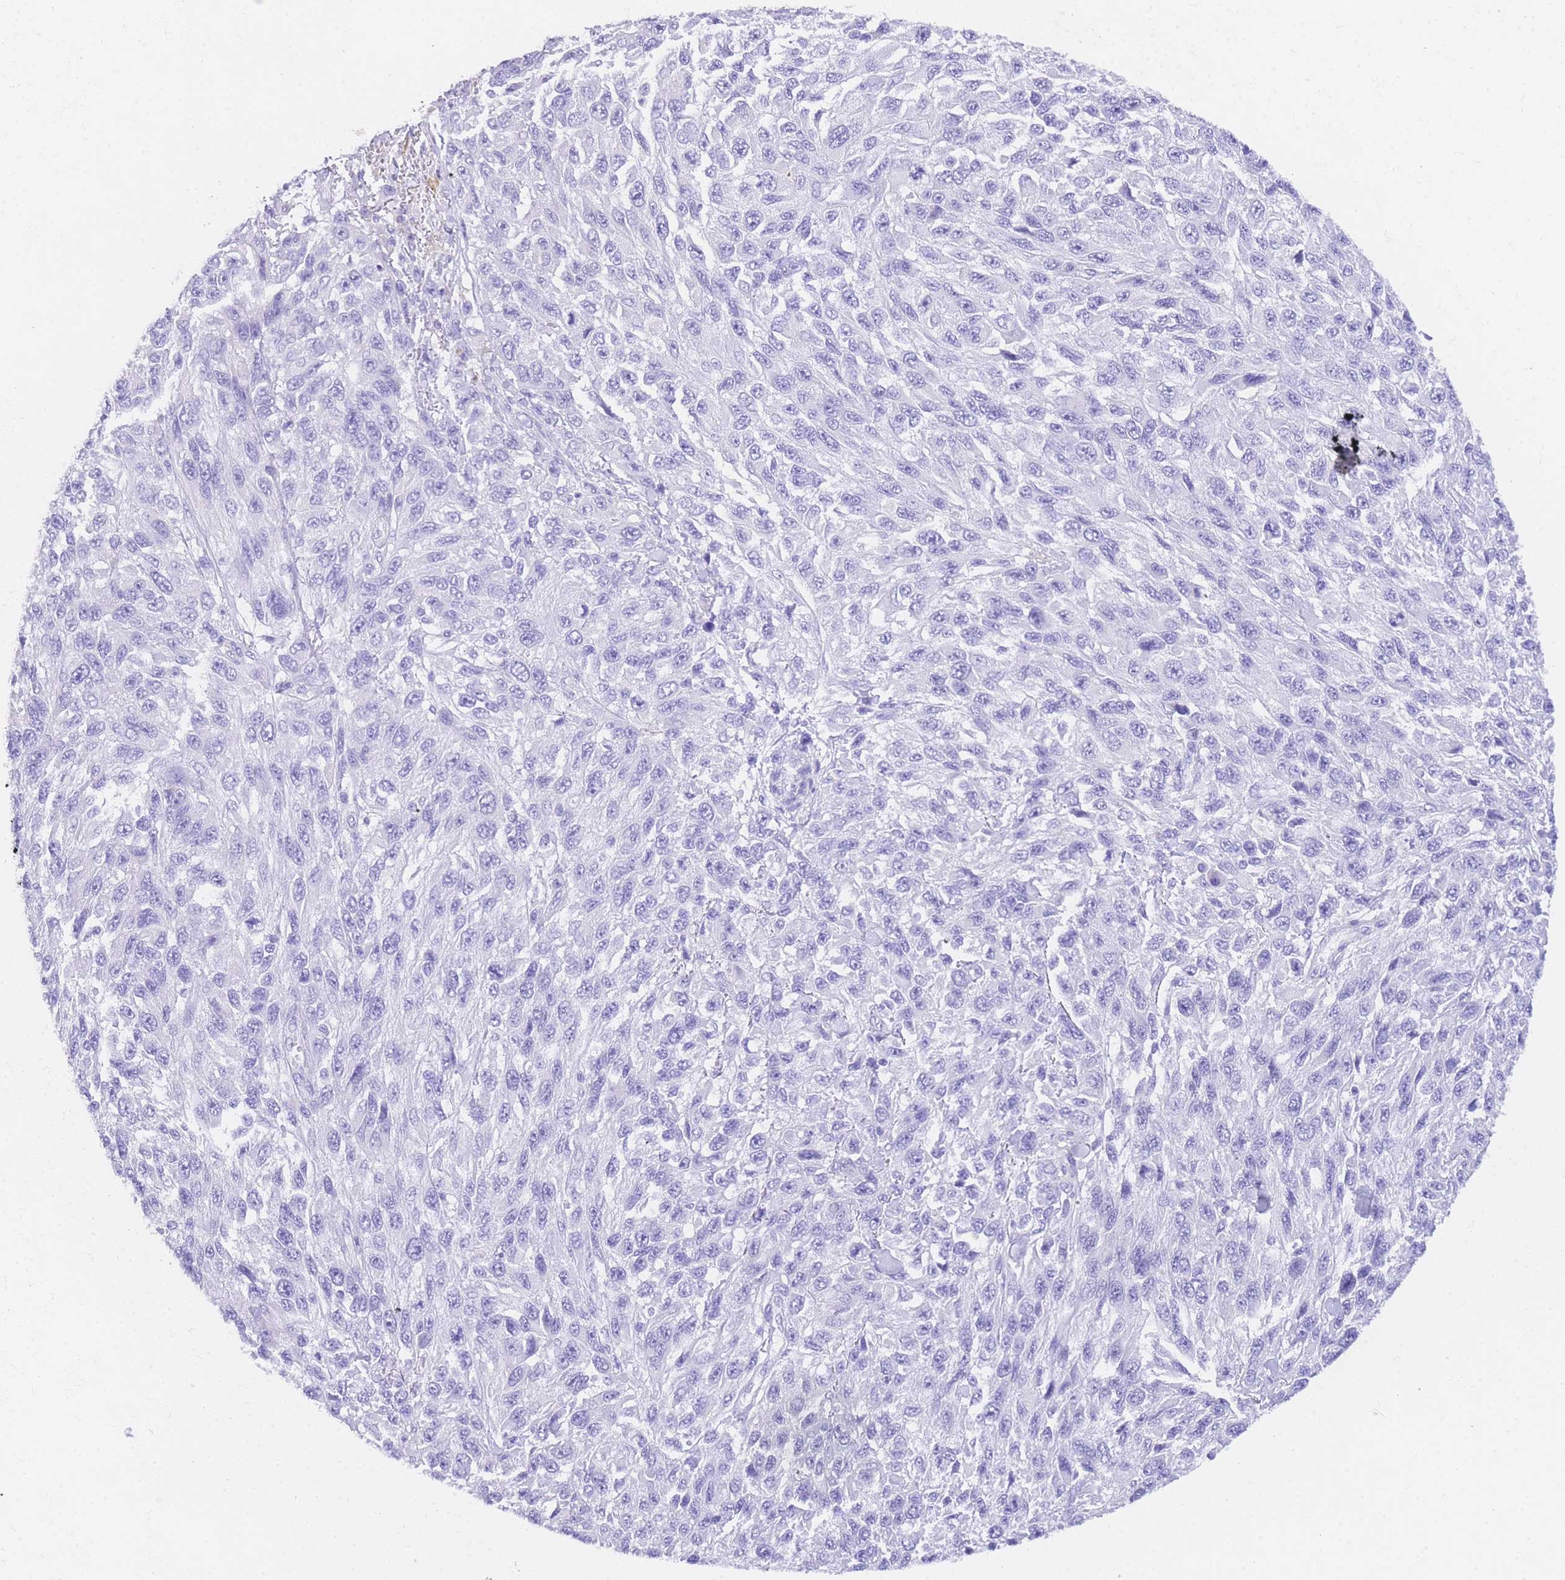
{"staining": {"intensity": "negative", "quantity": "none", "location": "none"}, "tissue": "melanoma", "cell_type": "Tumor cells", "image_type": "cancer", "snomed": [{"axis": "morphology", "description": "Malignant melanoma, NOS"}, {"axis": "topography", "description": "Skin"}], "caption": "DAB immunohistochemical staining of human melanoma displays no significant staining in tumor cells.", "gene": "NKD2", "patient": {"sex": "female", "age": 96}}